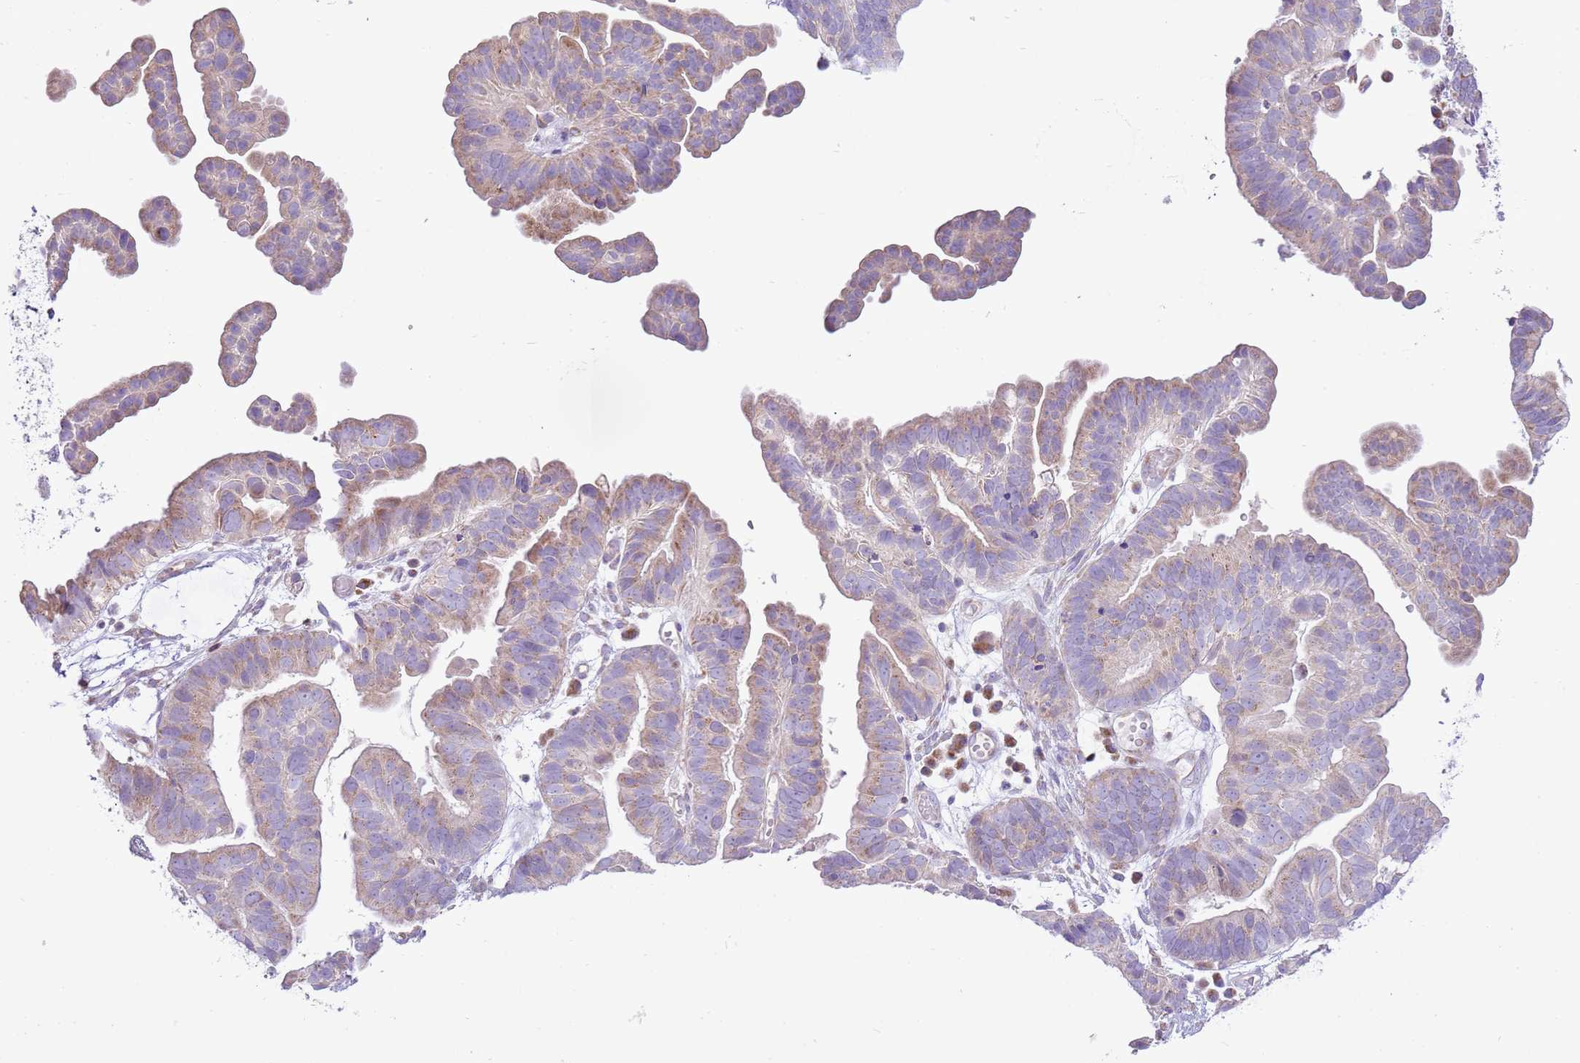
{"staining": {"intensity": "weak", "quantity": ">75%", "location": "cytoplasmic/membranous"}, "tissue": "ovarian cancer", "cell_type": "Tumor cells", "image_type": "cancer", "snomed": [{"axis": "morphology", "description": "Cystadenocarcinoma, serous, NOS"}, {"axis": "topography", "description": "Ovary"}], "caption": "Ovarian cancer stained for a protein shows weak cytoplasmic/membranous positivity in tumor cells.", "gene": "OAZ2", "patient": {"sex": "female", "age": 56}}